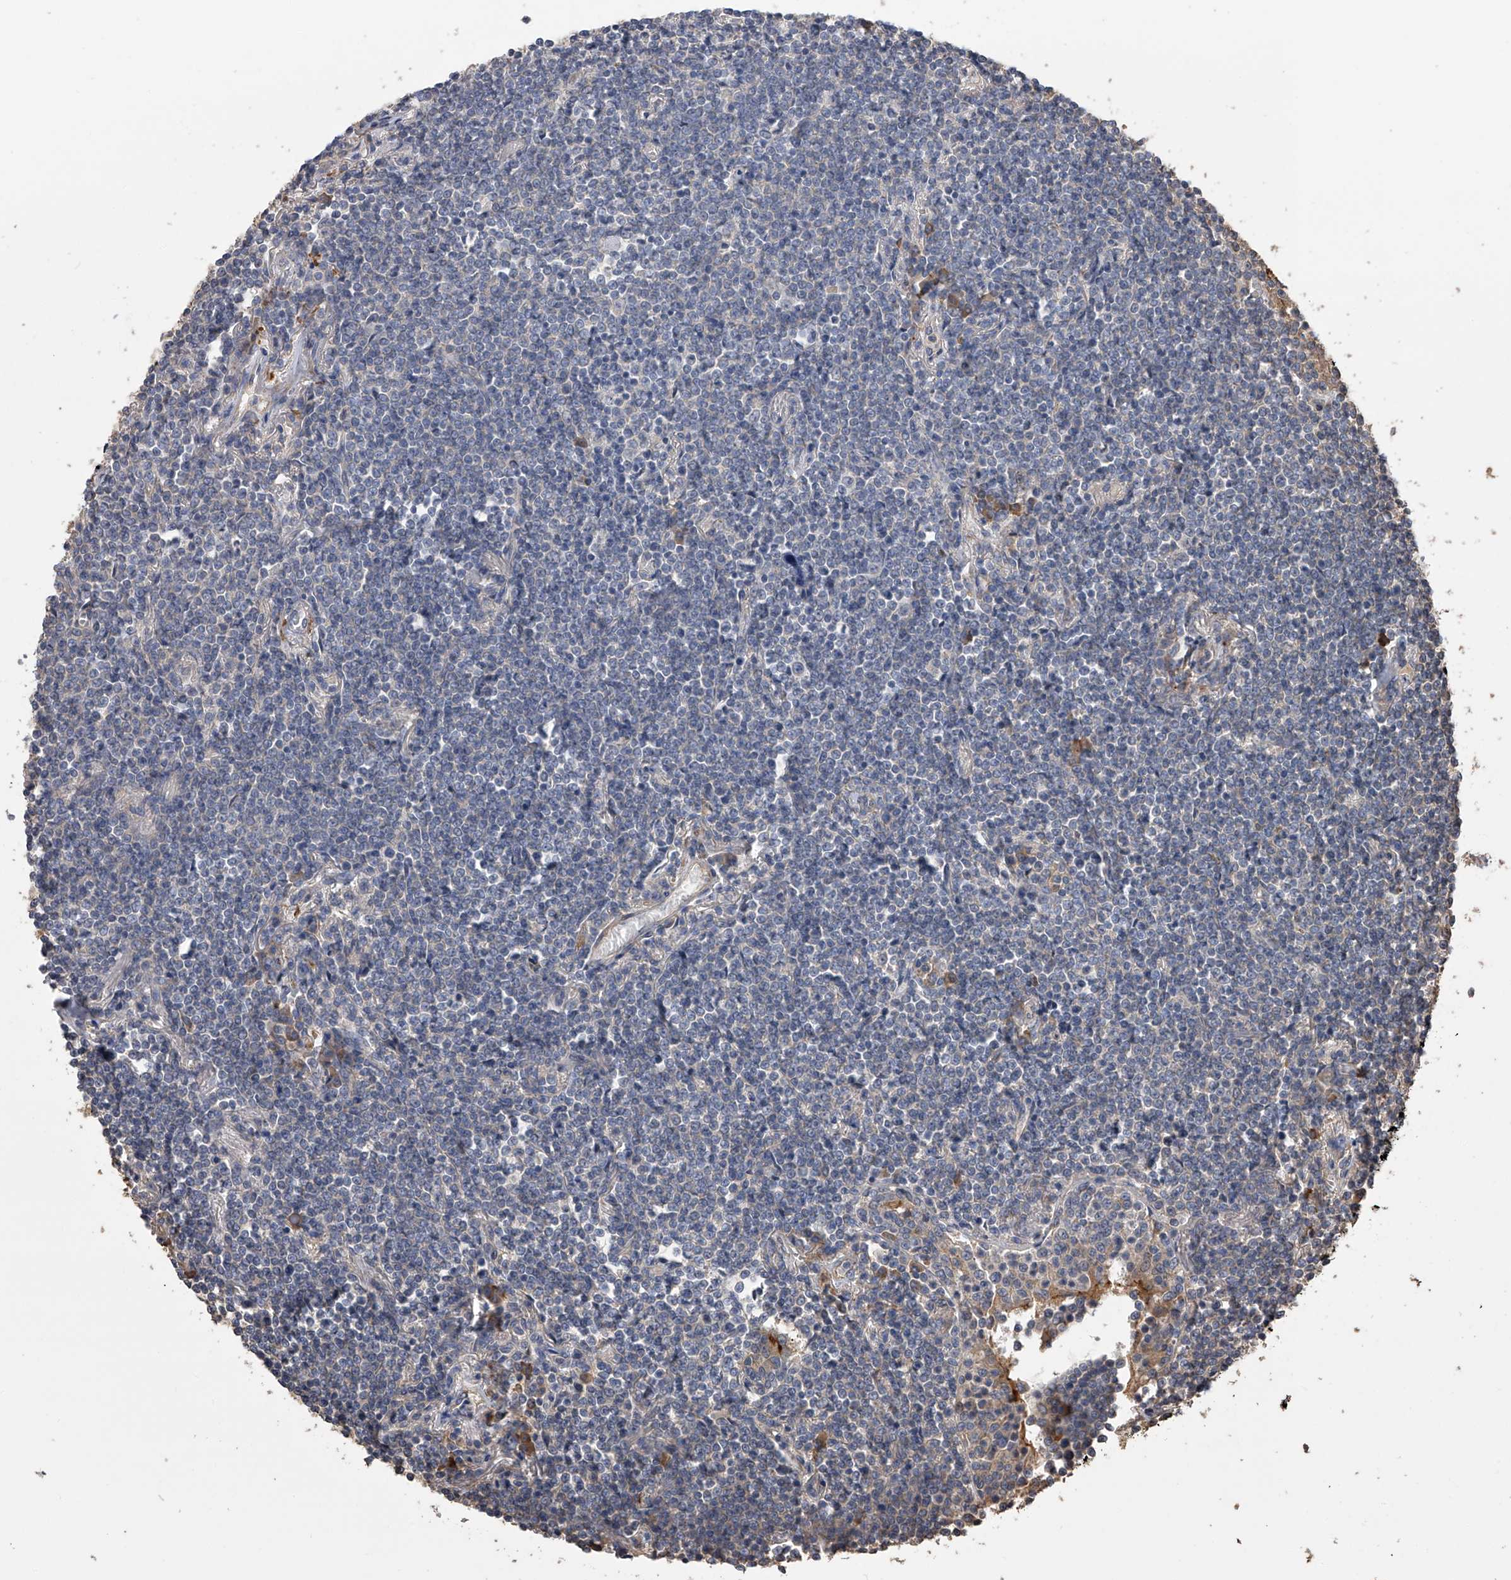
{"staining": {"intensity": "negative", "quantity": "none", "location": "none"}, "tissue": "lymphoma", "cell_type": "Tumor cells", "image_type": "cancer", "snomed": [{"axis": "morphology", "description": "Malignant lymphoma, non-Hodgkin's type, Low grade"}, {"axis": "topography", "description": "Lung"}], "caption": "An immunohistochemistry (IHC) photomicrograph of lymphoma is shown. There is no staining in tumor cells of lymphoma.", "gene": "ZNF343", "patient": {"sex": "female", "age": 71}}